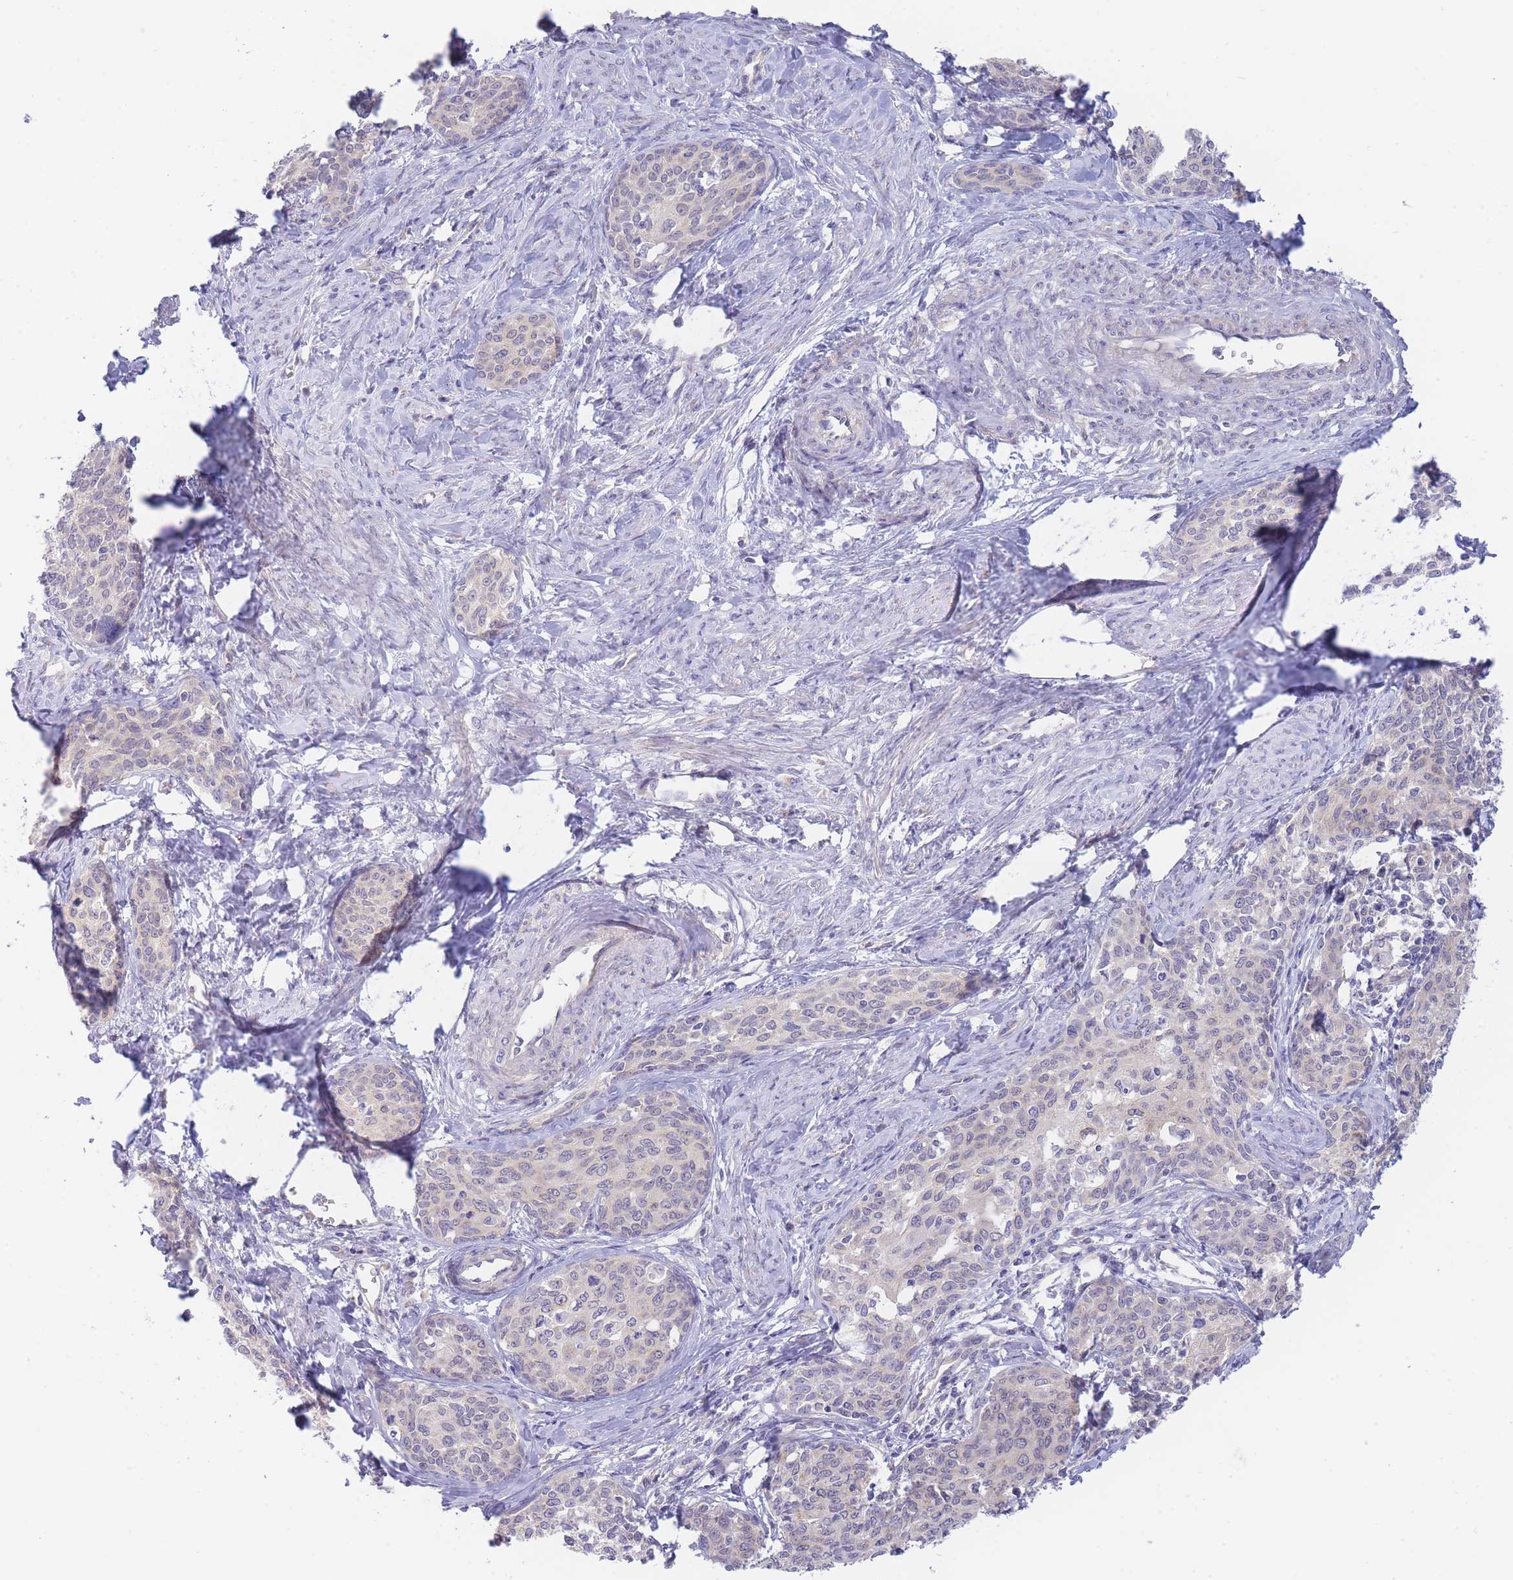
{"staining": {"intensity": "negative", "quantity": "none", "location": "none"}, "tissue": "cervical cancer", "cell_type": "Tumor cells", "image_type": "cancer", "snomed": [{"axis": "morphology", "description": "Squamous cell carcinoma, NOS"}, {"axis": "morphology", "description": "Adenocarcinoma, NOS"}, {"axis": "topography", "description": "Cervix"}], "caption": "There is no significant staining in tumor cells of cervical squamous cell carcinoma.", "gene": "SUGT1", "patient": {"sex": "female", "age": 52}}